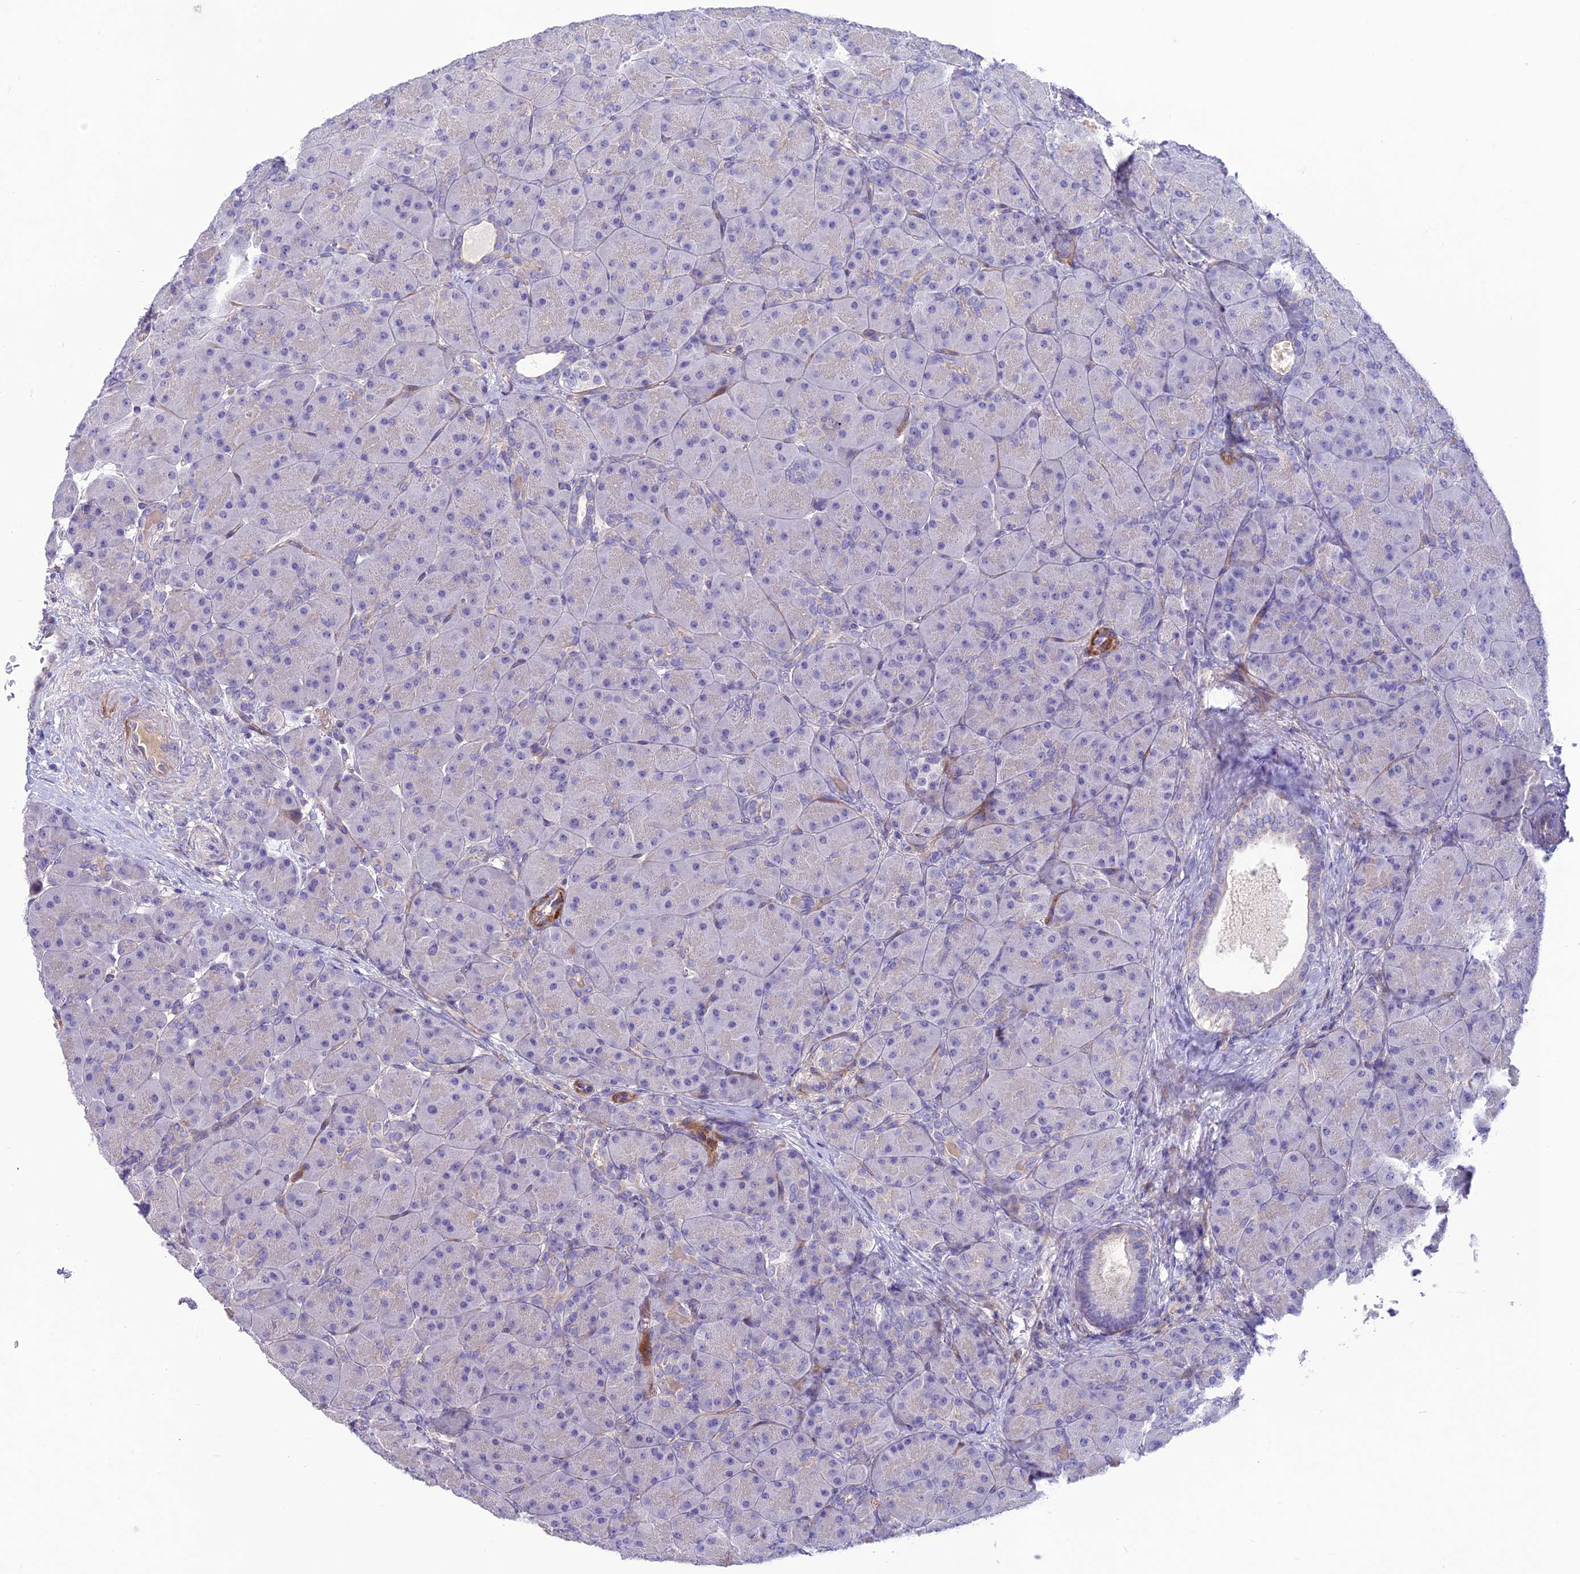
{"staining": {"intensity": "negative", "quantity": "none", "location": "none"}, "tissue": "pancreas", "cell_type": "Exocrine glandular cells", "image_type": "normal", "snomed": [{"axis": "morphology", "description": "Normal tissue, NOS"}, {"axis": "topography", "description": "Pancreas"}], "caption": "IHC of unremarkable pancreas displays no expression in exocrine glandular cells.", "gene": "TEKT3", "patient": {"sex": "male", "age": 66}}